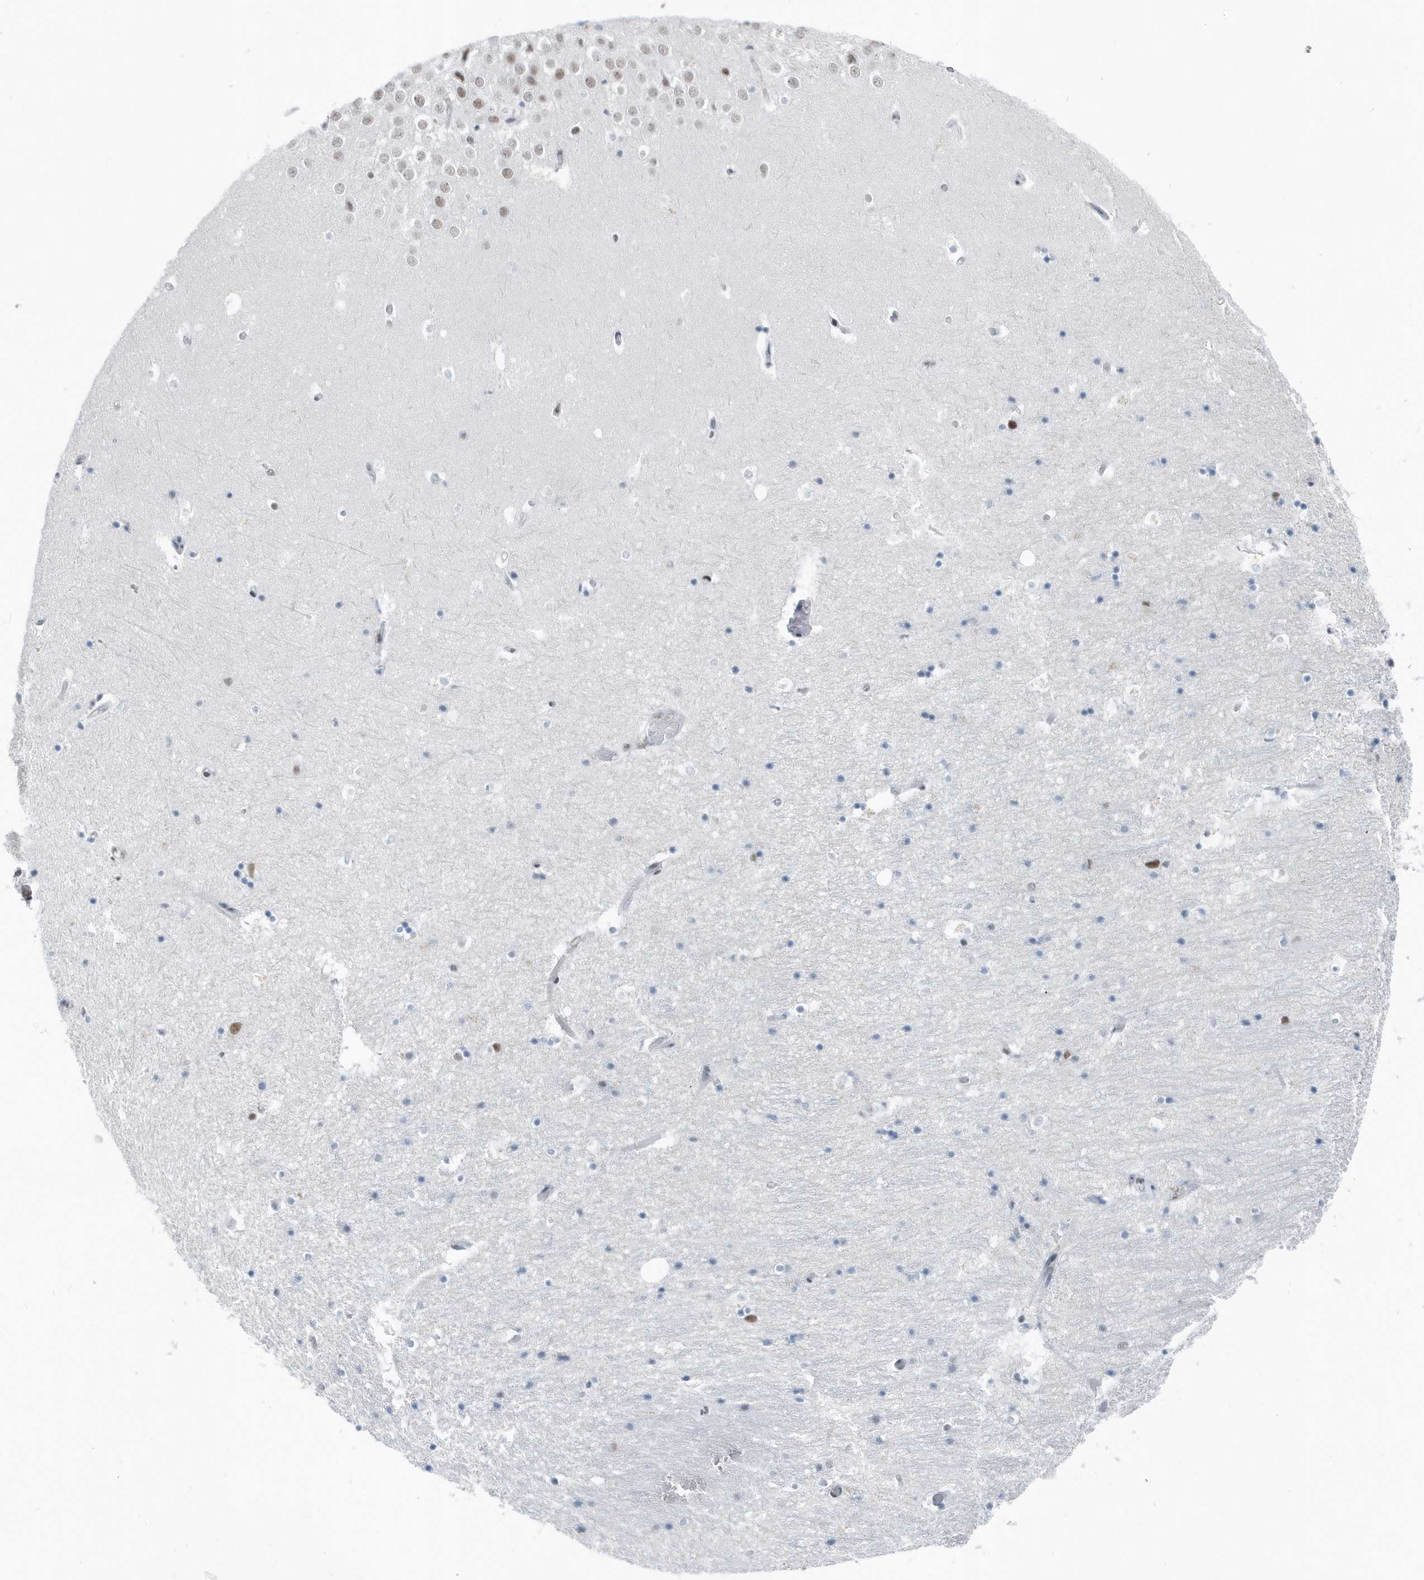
{"staining": {"intensity": "negative", "quantity": "none", "location": "none"}, "tissue": "hippocampus", "cell_type": "Glial cells", "image_type": "normal", "snomed": [{"axis": "morphology", "description": "Normal tissue, NOS"}, {"axis": "topography", "description": "Hippocampus"}], "caption": "DAB (3,3'-diaminobenzidine) immunohistochemical staining of unremarkable human hippocampus shows no significant expression in glial cells.", "gene": "FIP1L1", "patient": {"sex": "female", "age": 52}}